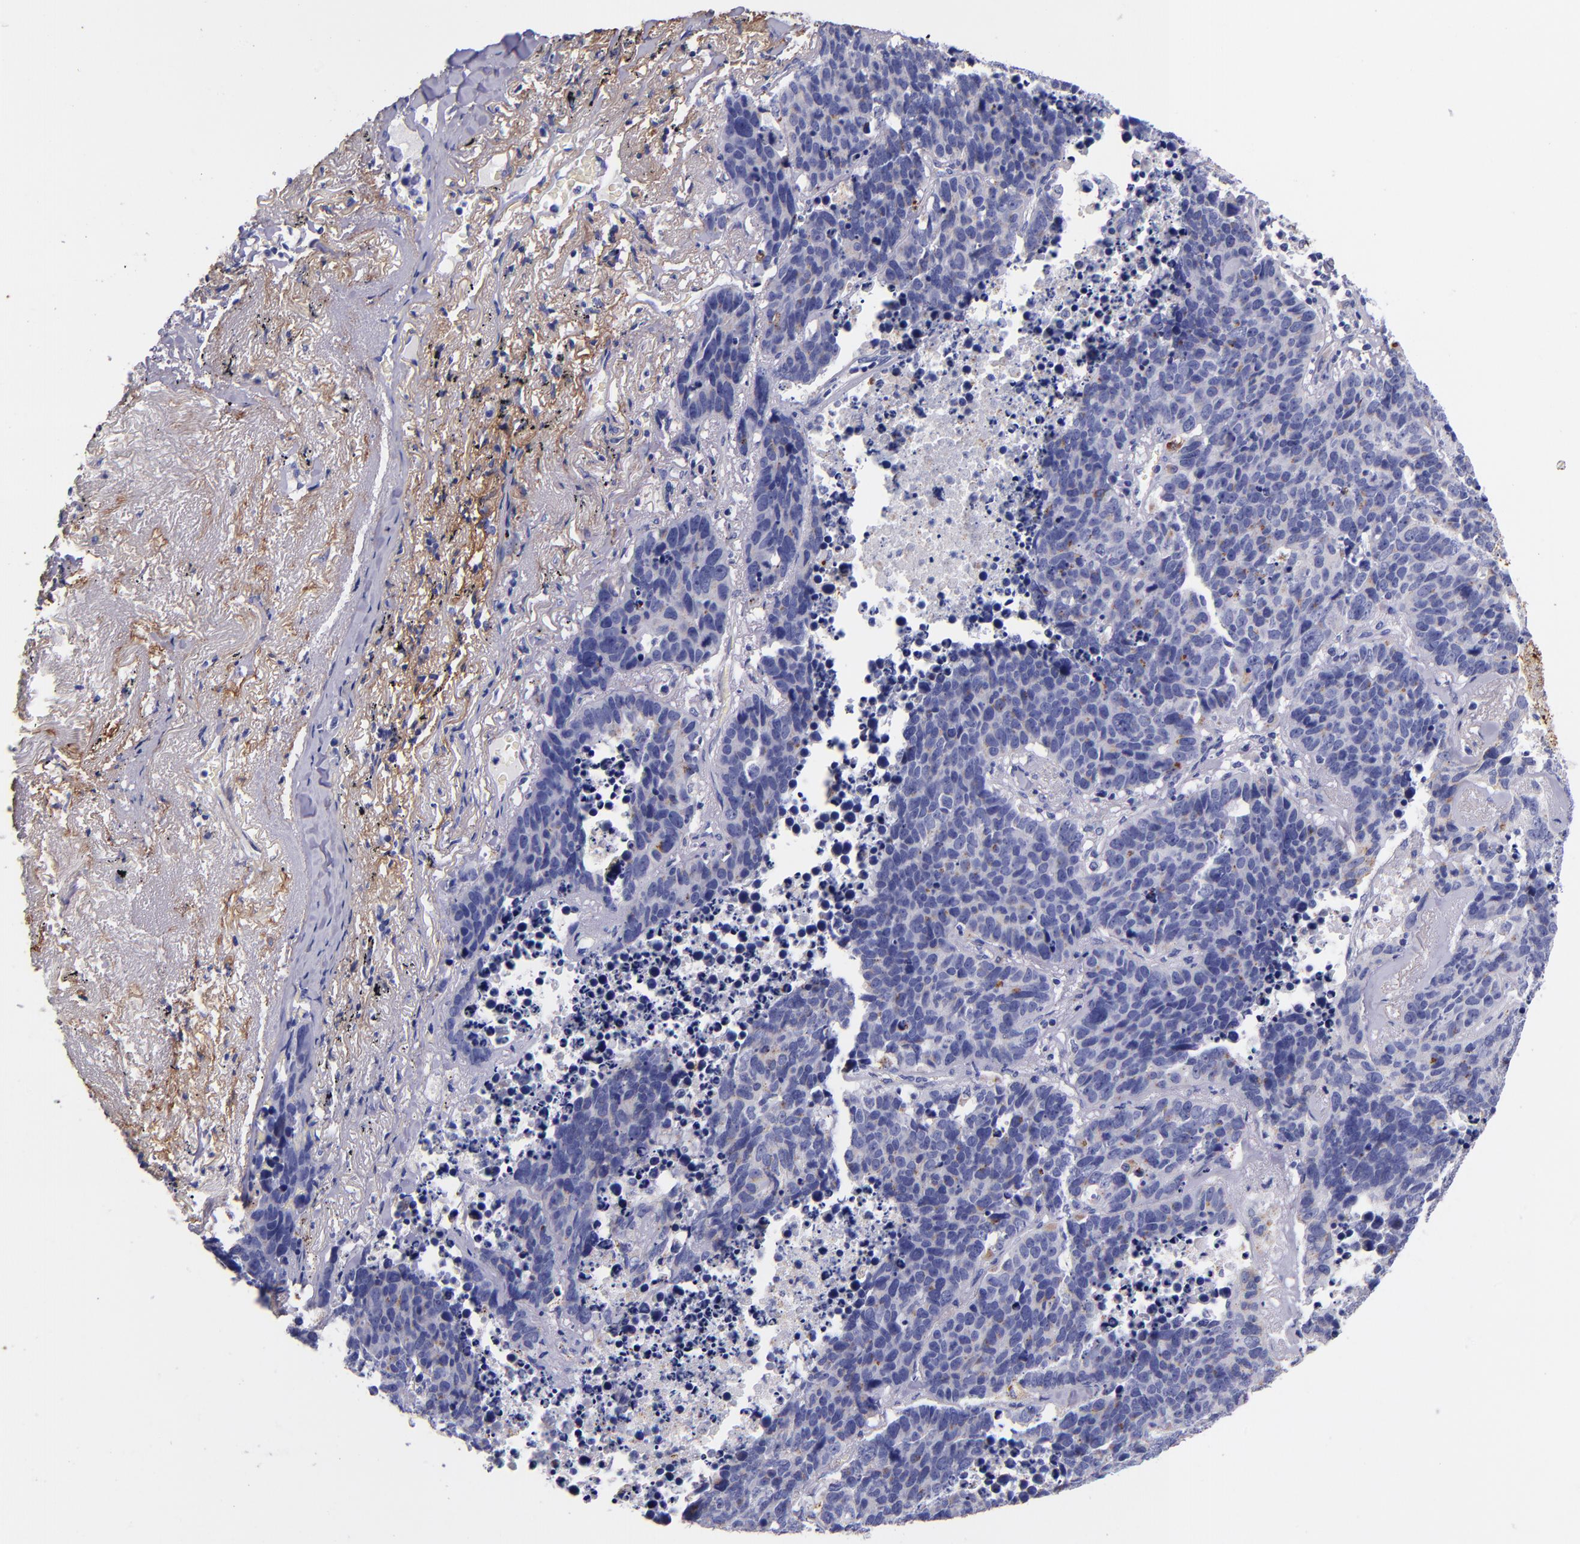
{"staining": {"intensity": "negative", "quantity": "none", "location": "none"}, "tissue": "lung cancer", "cell_type": "Tumor cells", "image_type": "cancer", "snomed": [{"axis": "morphology", "description": "Carcinoid, malignant, NOS"}, {"axis": "topography", "description": "Lung"}], "caption": "This is an immunohistochemistry micrograph of lung malignant carcinoid. There is no expression in tumor cells.", "gene": "IVL", "patient": {"sex": "male", "age": 60}}